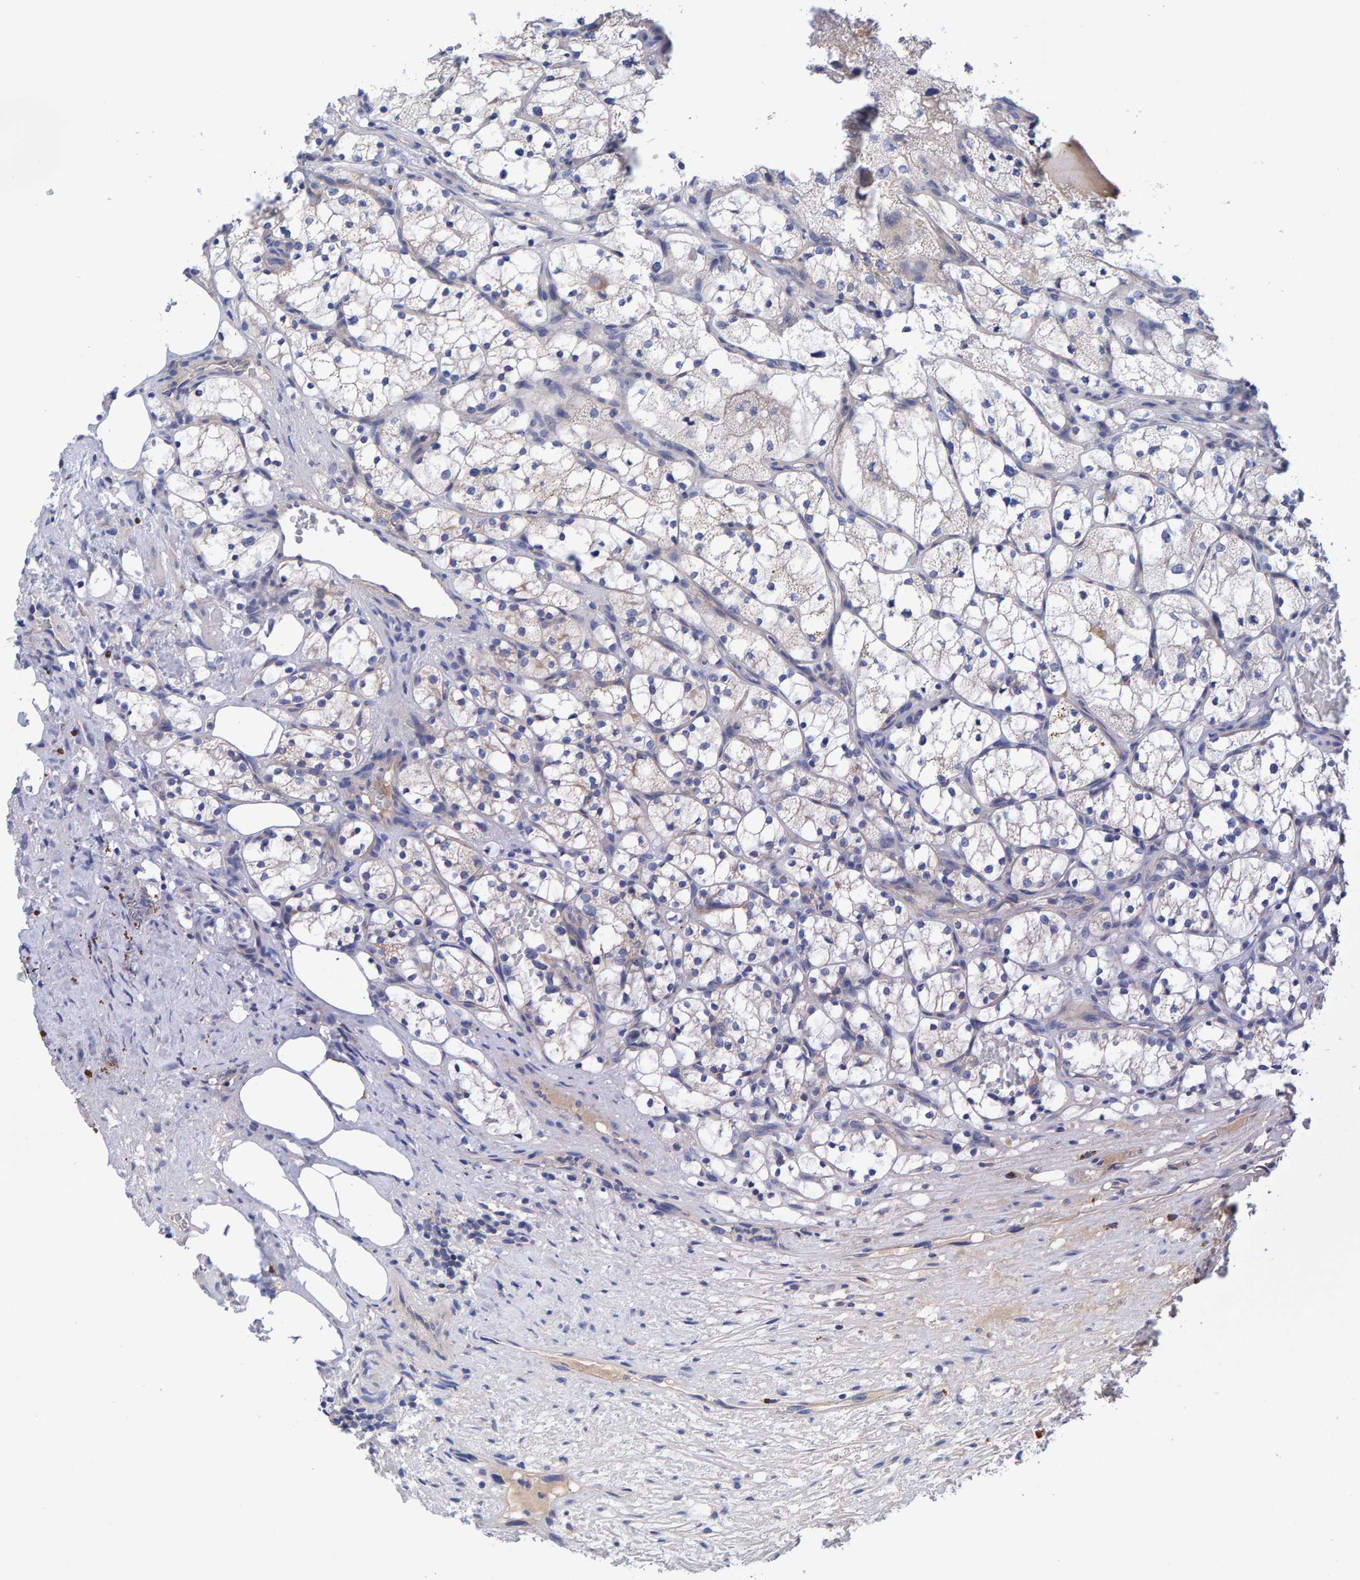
{"staining": {"intensity": "negative", "quantity": "none", "location": "none"}, "tissue": "renal cancer", "cell_type": "Tumor cells", "image_type": "cancer", "snomed": [{"axis": "morphology", "description": "Adenocarcinoma, NOS"}, {"axis": "topography", "description": "Kidney"}], "caption": "DAB immunohistochemical staining of human renal cancer demonstrates no significant expression in tumor cells.", "gene": "EFR3A", "patient": {"sex": "female", "age": 69}}